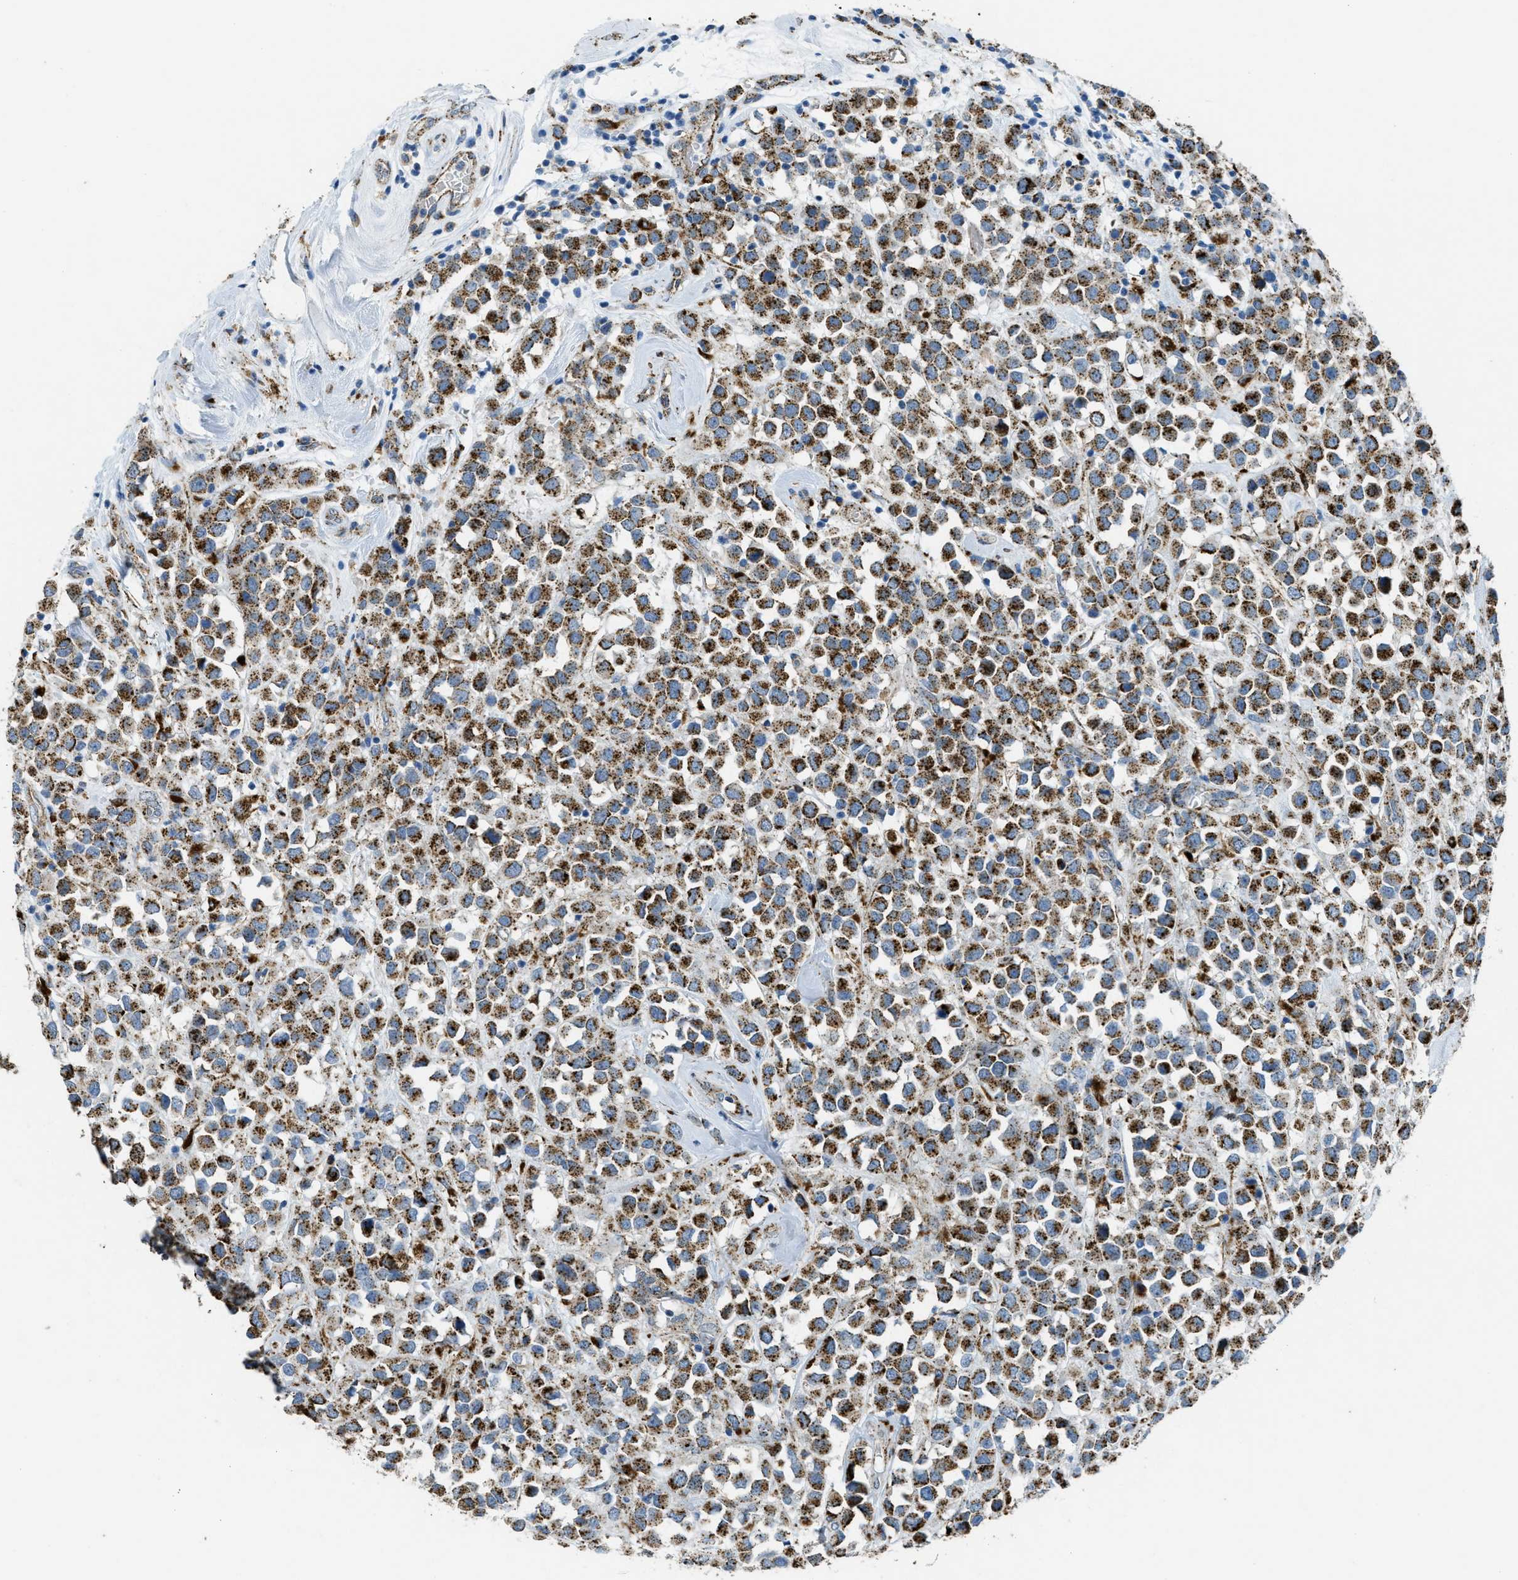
{"staining": {"intensity": "strong", "quantity": ">75%", "location": "cytoplasmic/membranous"}, "tissue": "breast cancer", "cell_type": "Tumor cells", "image_type": "cancer", "snomed": [{"axis": "morphology", "description": "Duct carcinoma"}, {"axis": "topography", "description": "Breast"}], "caption": "IHC micrograph of breast cancer stained for a protein (brown), which demonstrates high levels of strong cytoplasmic/membranous positivity in approximately >75% of tumor cells.", "gene": "SCARB2", "patient": {"sex": "female", "age": 61}}